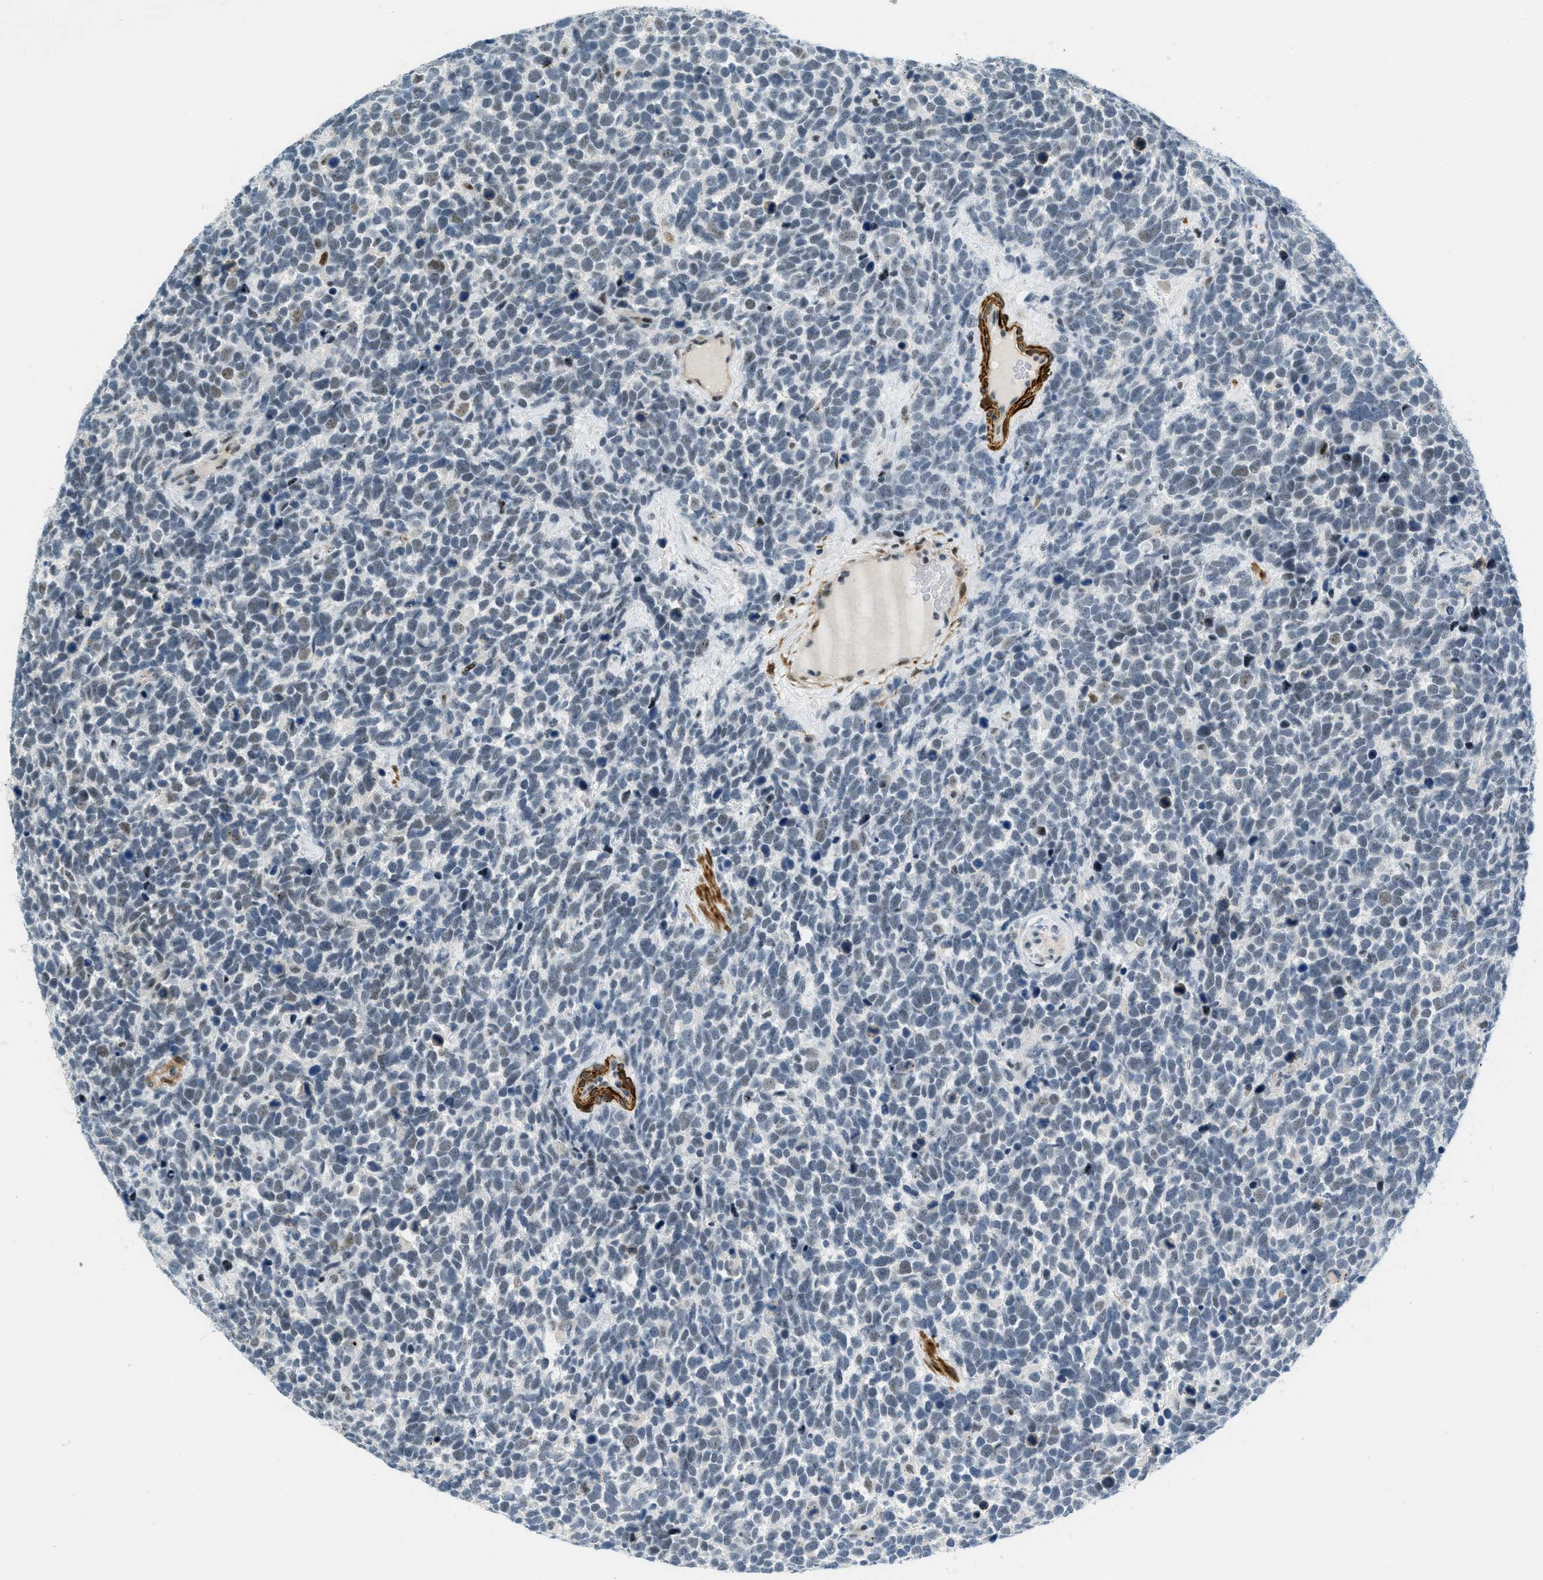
{"staining": {"intensity": "negative", "quantity": "none", "location": "none"}, "tissue": "urothelial cancer", "cell_type": "Tumor cells", "image_type": "cancer", "snomed": [{"axis": "morphology", "description": "Urothelial carcinoma, High grade"}, {"axis": "topography", "description": "Urinary bladder"}], "caption": "The micrograph reveals no significant staining in tumor cells of urothelial cancer.", "gene": "ZDHHC23", "patient": {"sex": "female", "age": 82}}